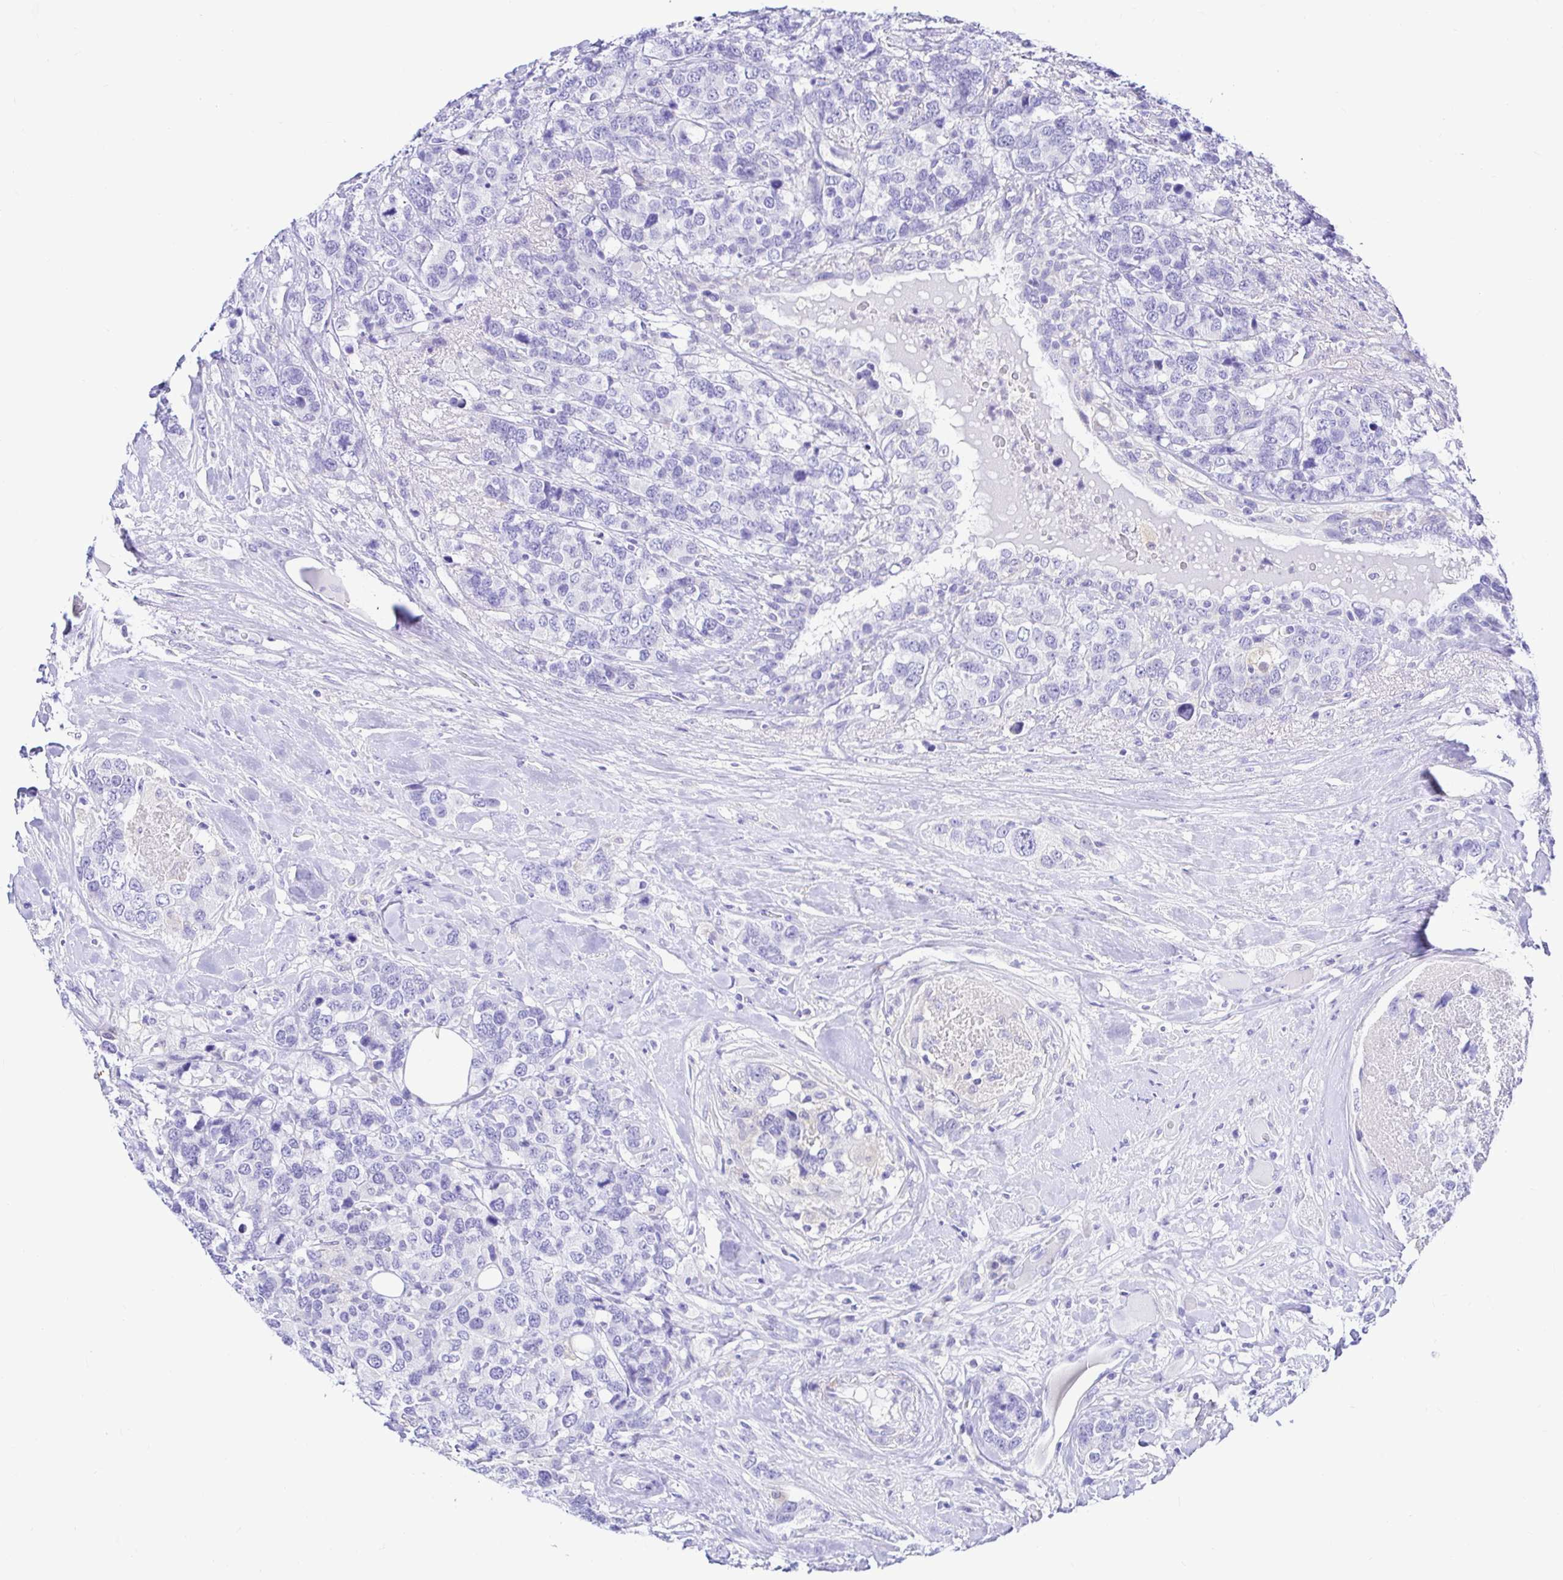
{"staining": {"intensity": "negative", "quantity": "none", "location": "none"}, "tissue": "breast cancer", "cell_type": "Tumor cells", "image_type": "cancer", "snomed": [{"axis": "morphology", "description": "Lobular carcinoma"}, {"axis": "topography", "description": "Breast"}], "caption": "IHC photomicrograph of human lobular carcinoma (breast) stained for a protein (brown), which reveals no expression in tumor cells.", "gene": "BACE2", "patient": {"sex": "female", "age": 59}}